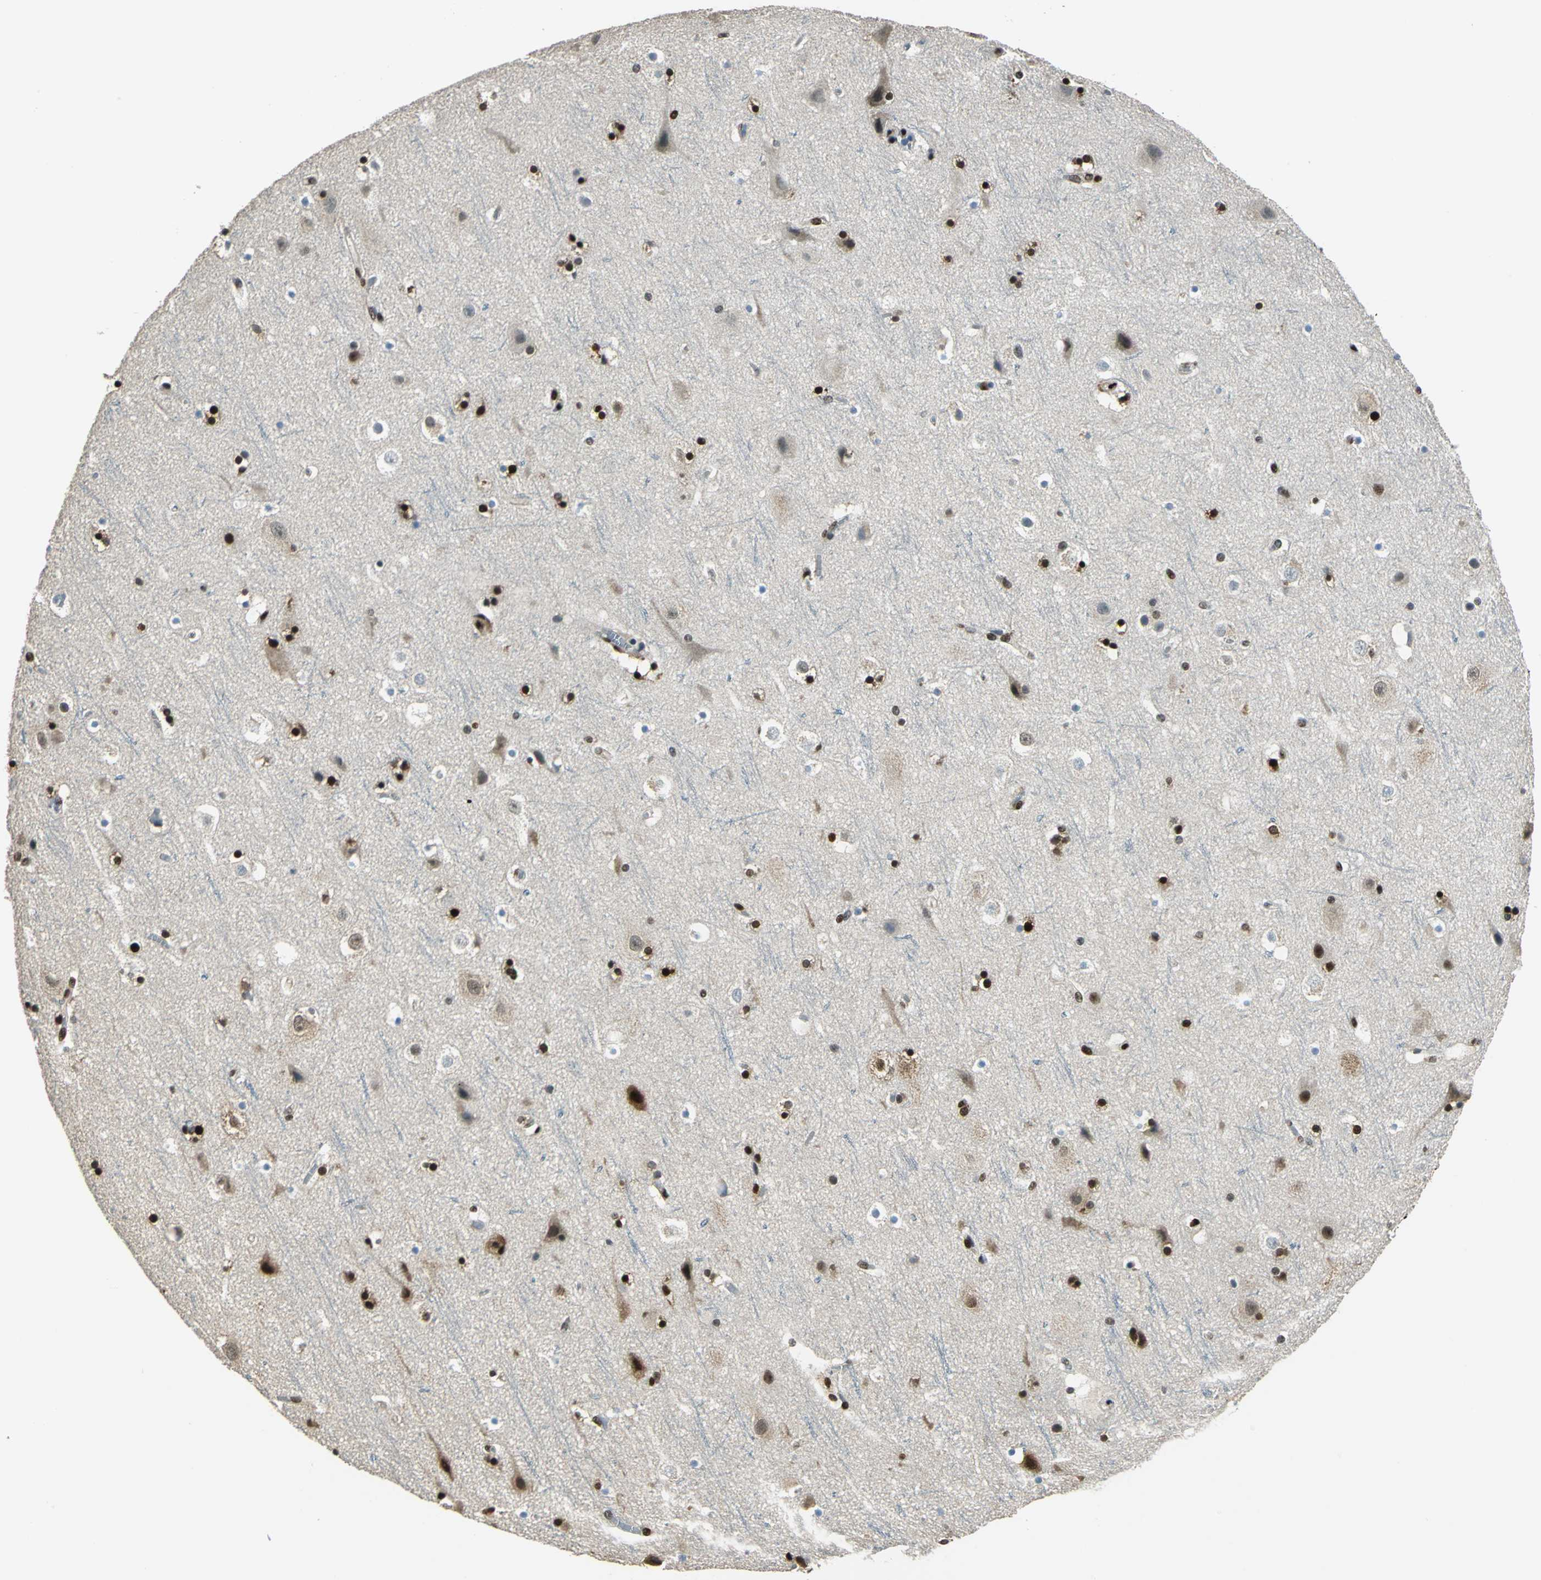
{"staining": {"intensity": "moderate", "quantity": "25%-75%", "location": "nuclear"}, "tissue": "cerebral cortex", "cell_type": "Endothelial cells", "image_type": "normal", "snomed": [{"axis": "morphology", "description": "Normal tissue, NOS"}, {"axis": "topography", "description": "Cerebral cortex"}], "caption": "Immunohistochemistry micrograph of normal cerebral cortex: cerebral cortex stained using immunohistochemistry reveals medium levels of moderate protein expression localized specifically in the nuclear of endothelial cells, appearing as a nuclear brown color.", "gene": "NFIA", "patient": {"sex": "male", "age": 45}}